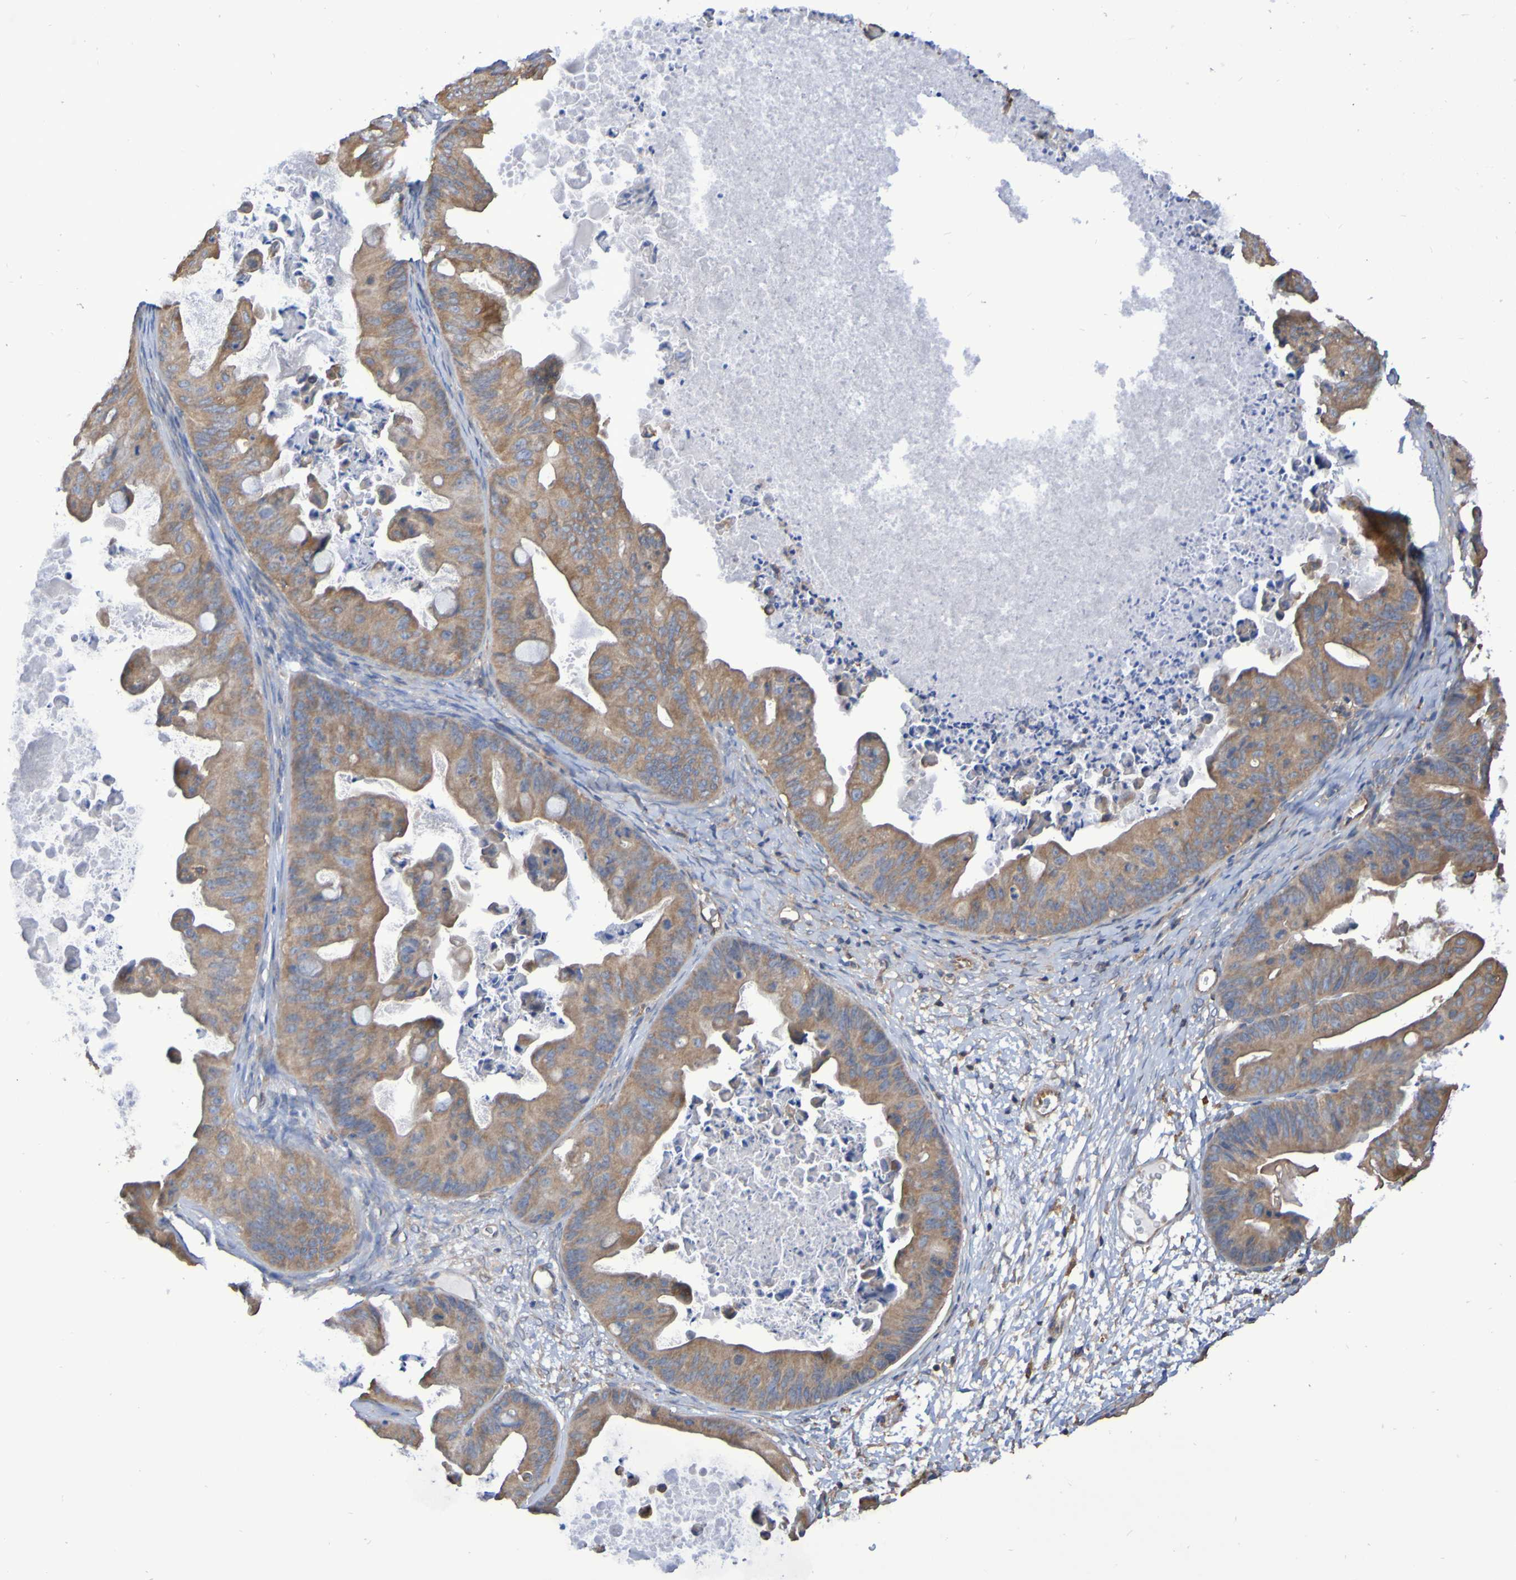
{"staining": {"intensity": "moderate", "quantity": ">75%", "location": "cytoplasmic/membranous"}, "tissue": "ovarian cancer", "cell_type": "Tumor cells", "image_type": "cancer", "snomed": [{"axis": "morphology", "description": "Cystadenocarcinoma, mucinous, NOS"}, {"axis": "topography", "description": "Ovary"}], "caption": "An image of ovarian mucinous cystadenocarcinoma stained for a protein exhibits moderate cytoplasmic/membranous brown staining in tumor cells. Immunohistochemistry (ihc) stains the protein of interest in brown and the nuclei are stained blue.", "gene": "SYNJ1", "patient": {"sex": "female", "age": 37}}